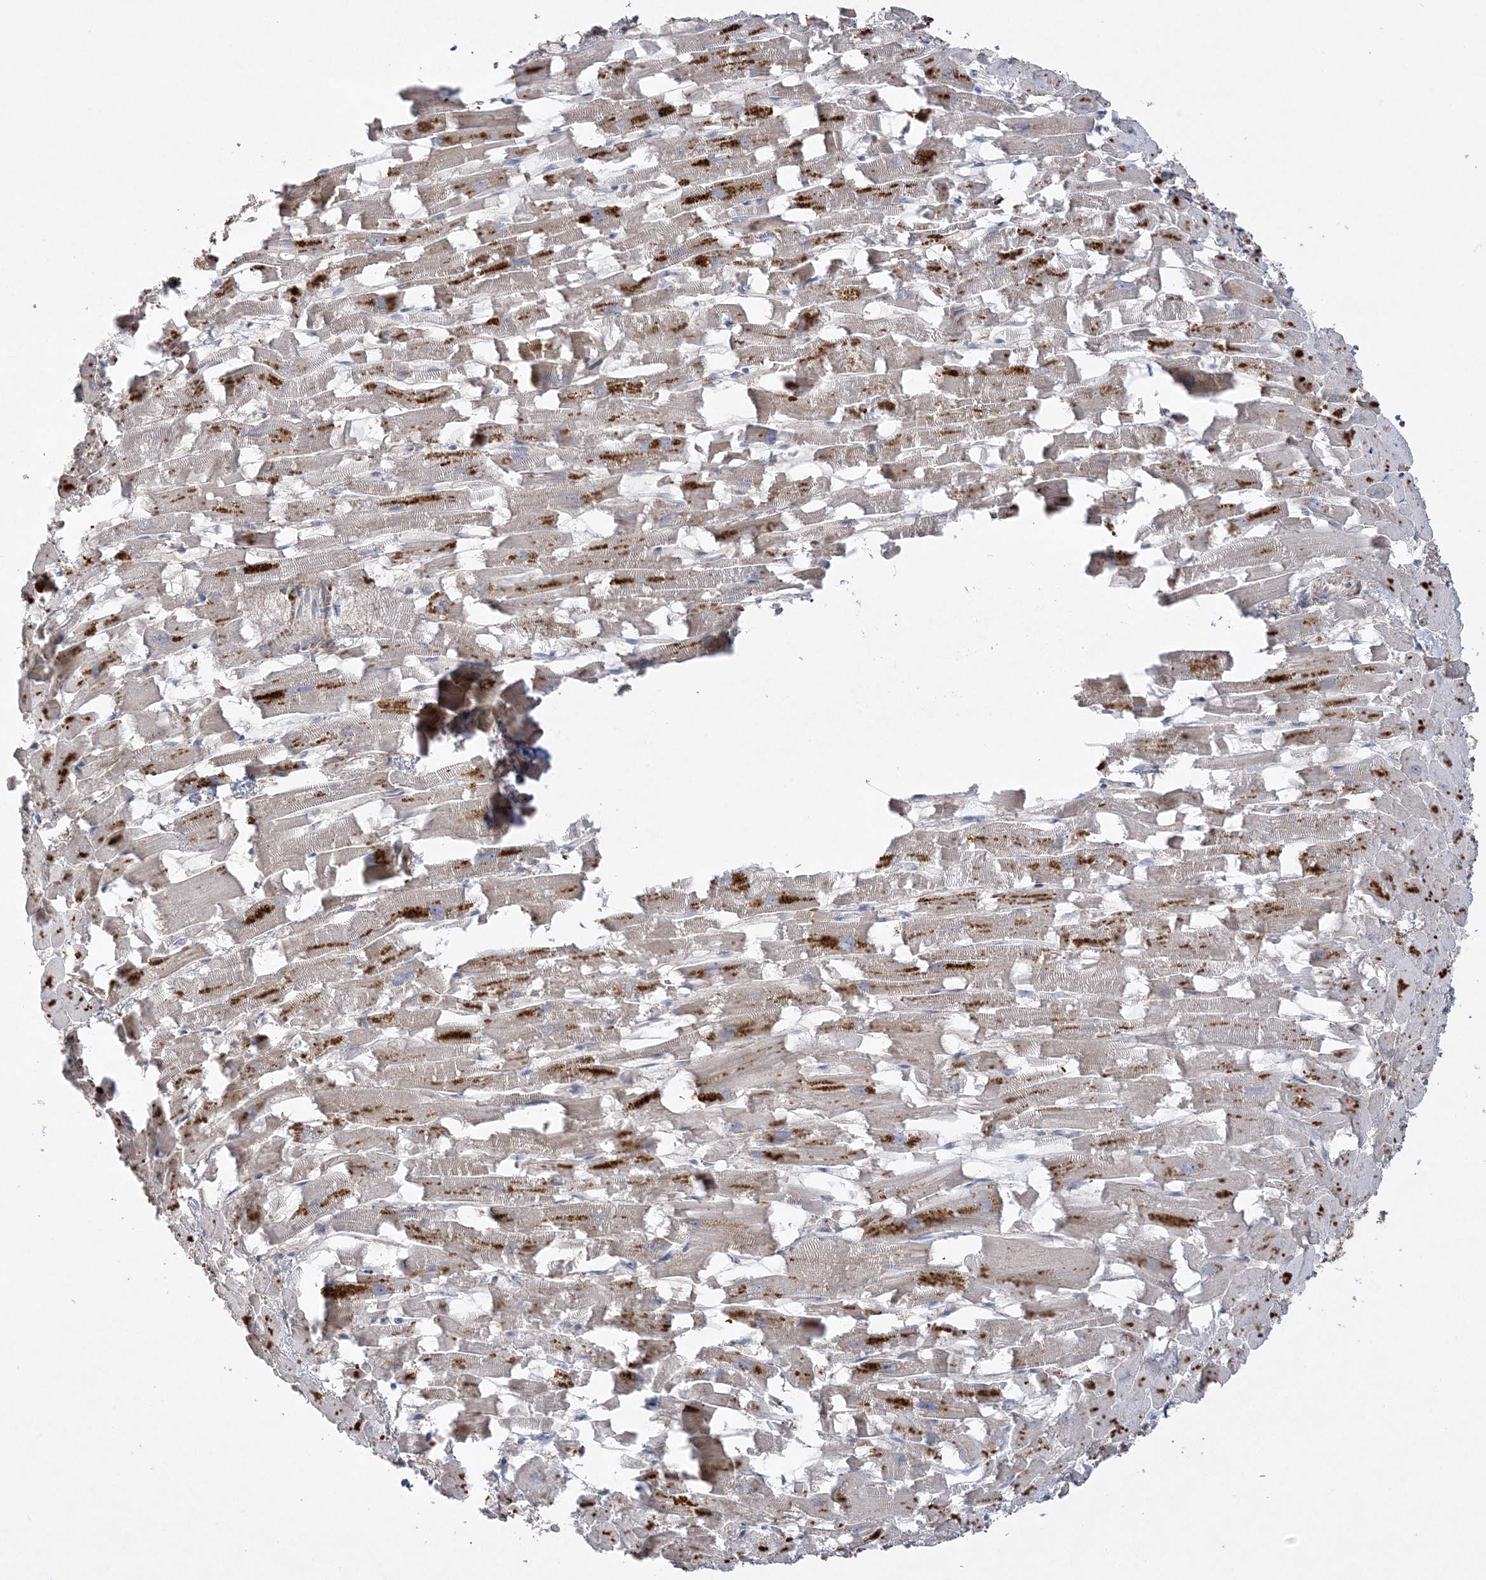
{"staining": {"intensity": "moderate", "quantity": ">75%", "location": "cytoplasmic/membranous"}, "tissue": "heart muscle", "cell_type": "Cardiomyocytes", "image_type": "normal", "snomed": [{"axis": "morphology", "description": "Normal tissue, NOS"}, {"axis": "topography", "description": "Heart"}], "caption": "Immunohistochemistry photomicrograph of benign heart muscle: human heart muscle stained using immunohistochemistry (IHC) exhibits medium levels of moderate protein expression localized specifically in the cytoplasmic/membranous of cardiomyocytes, appearing as a cytoplasmic/membranous brown color.", "gene": "INPP1", "patient": {"sex": "female", "age": 64}}